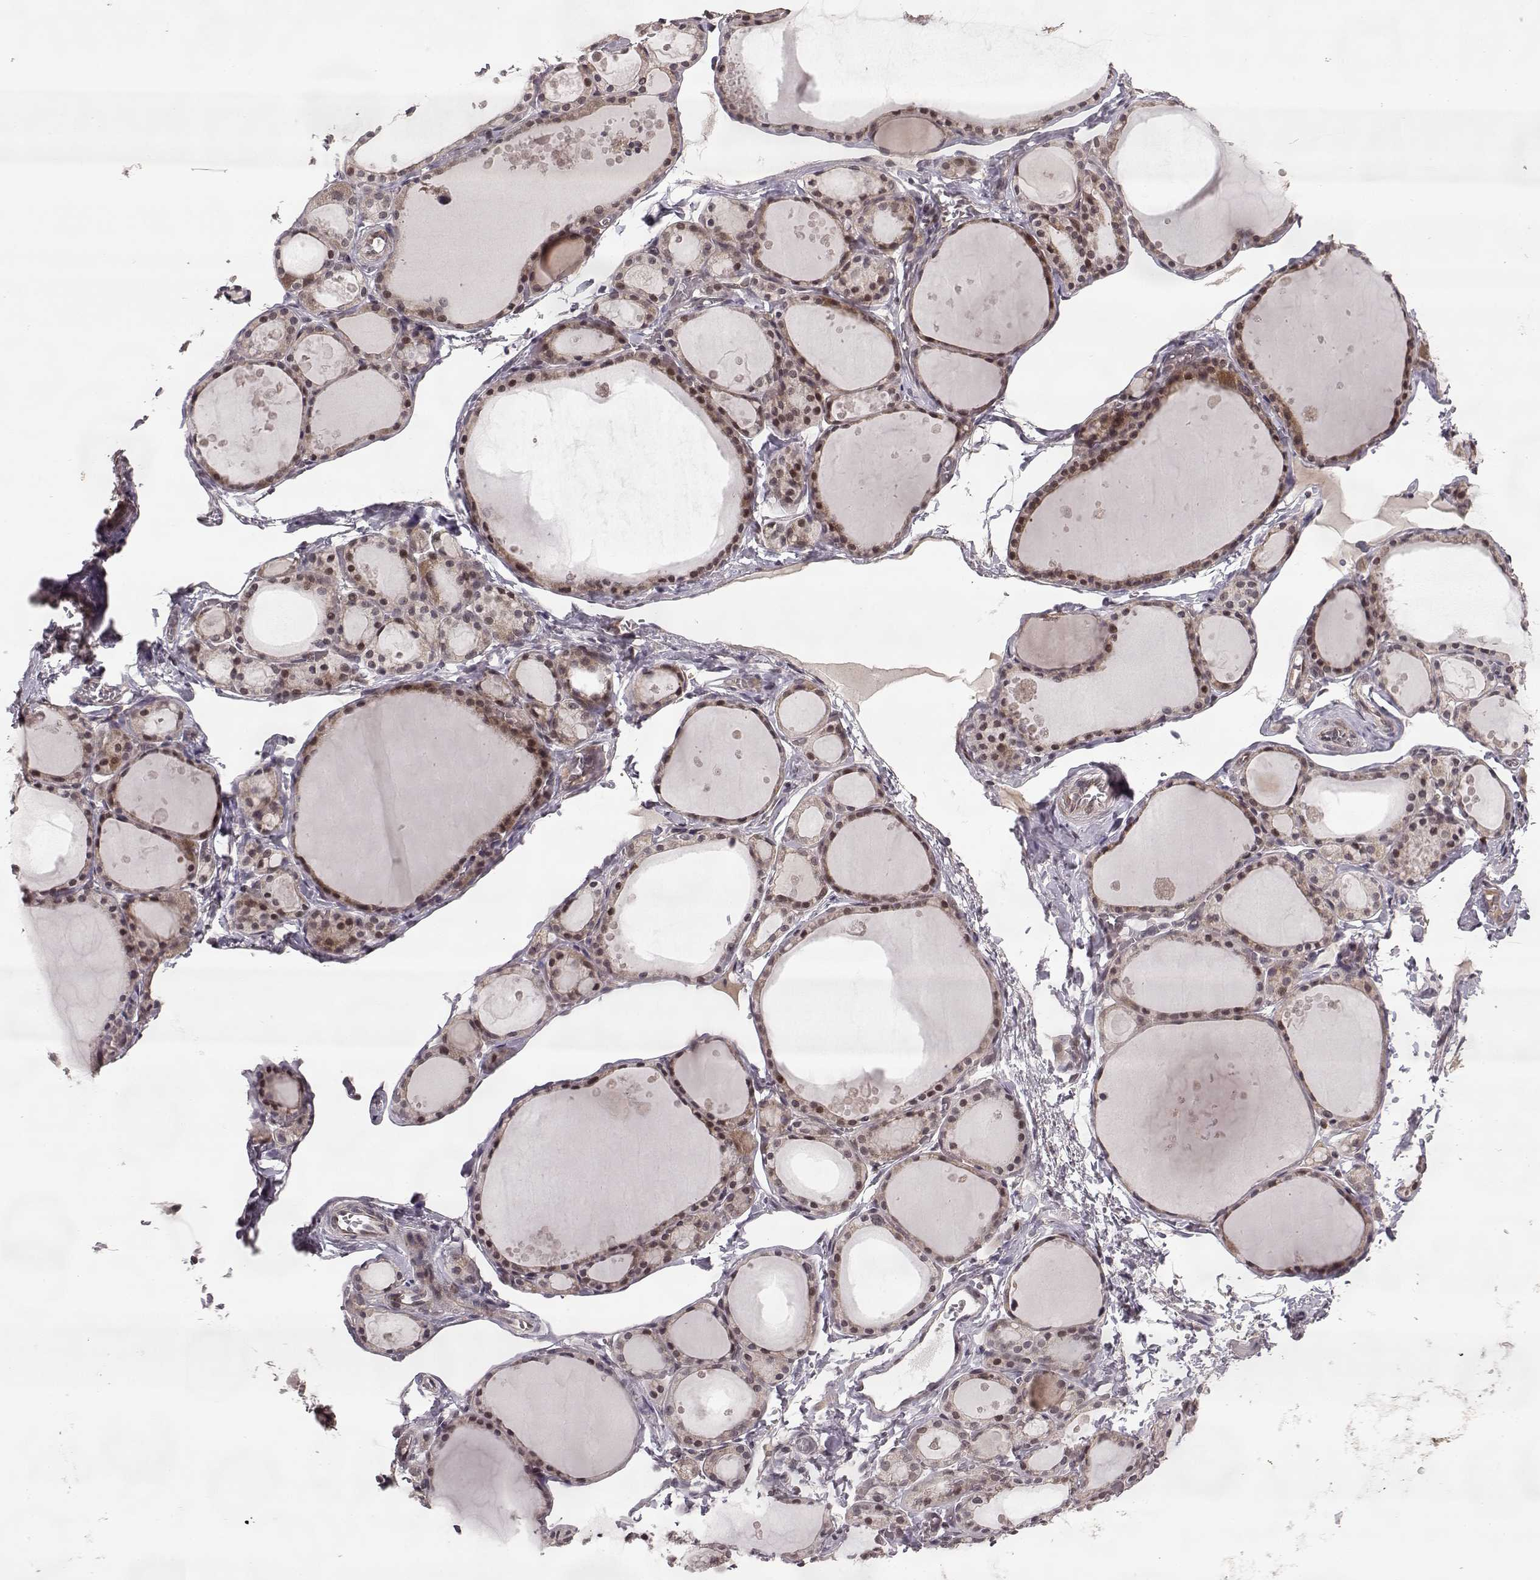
{"staining": {"intensity": "weak", "quantity": ">75%", "location": "cytoplasmic/membranous"}, "tissue": "thyroid gland", "cell_type": "Glandular cells", "image_type": "normal", "snomed": [{"axis": "morphology", "description": "Normal tissue, NOS"}, {"axis": "topography", "description": "Thyroid gland"}], "caption": "This micrograph shows immunohistochemistry staining of normal human thyroid gland, with low weak cytoplasmic/membranous expression in about >75% of glandular cells.", "gene": "ELOVL5", "patient": {"sex": "male", "age": 68}}